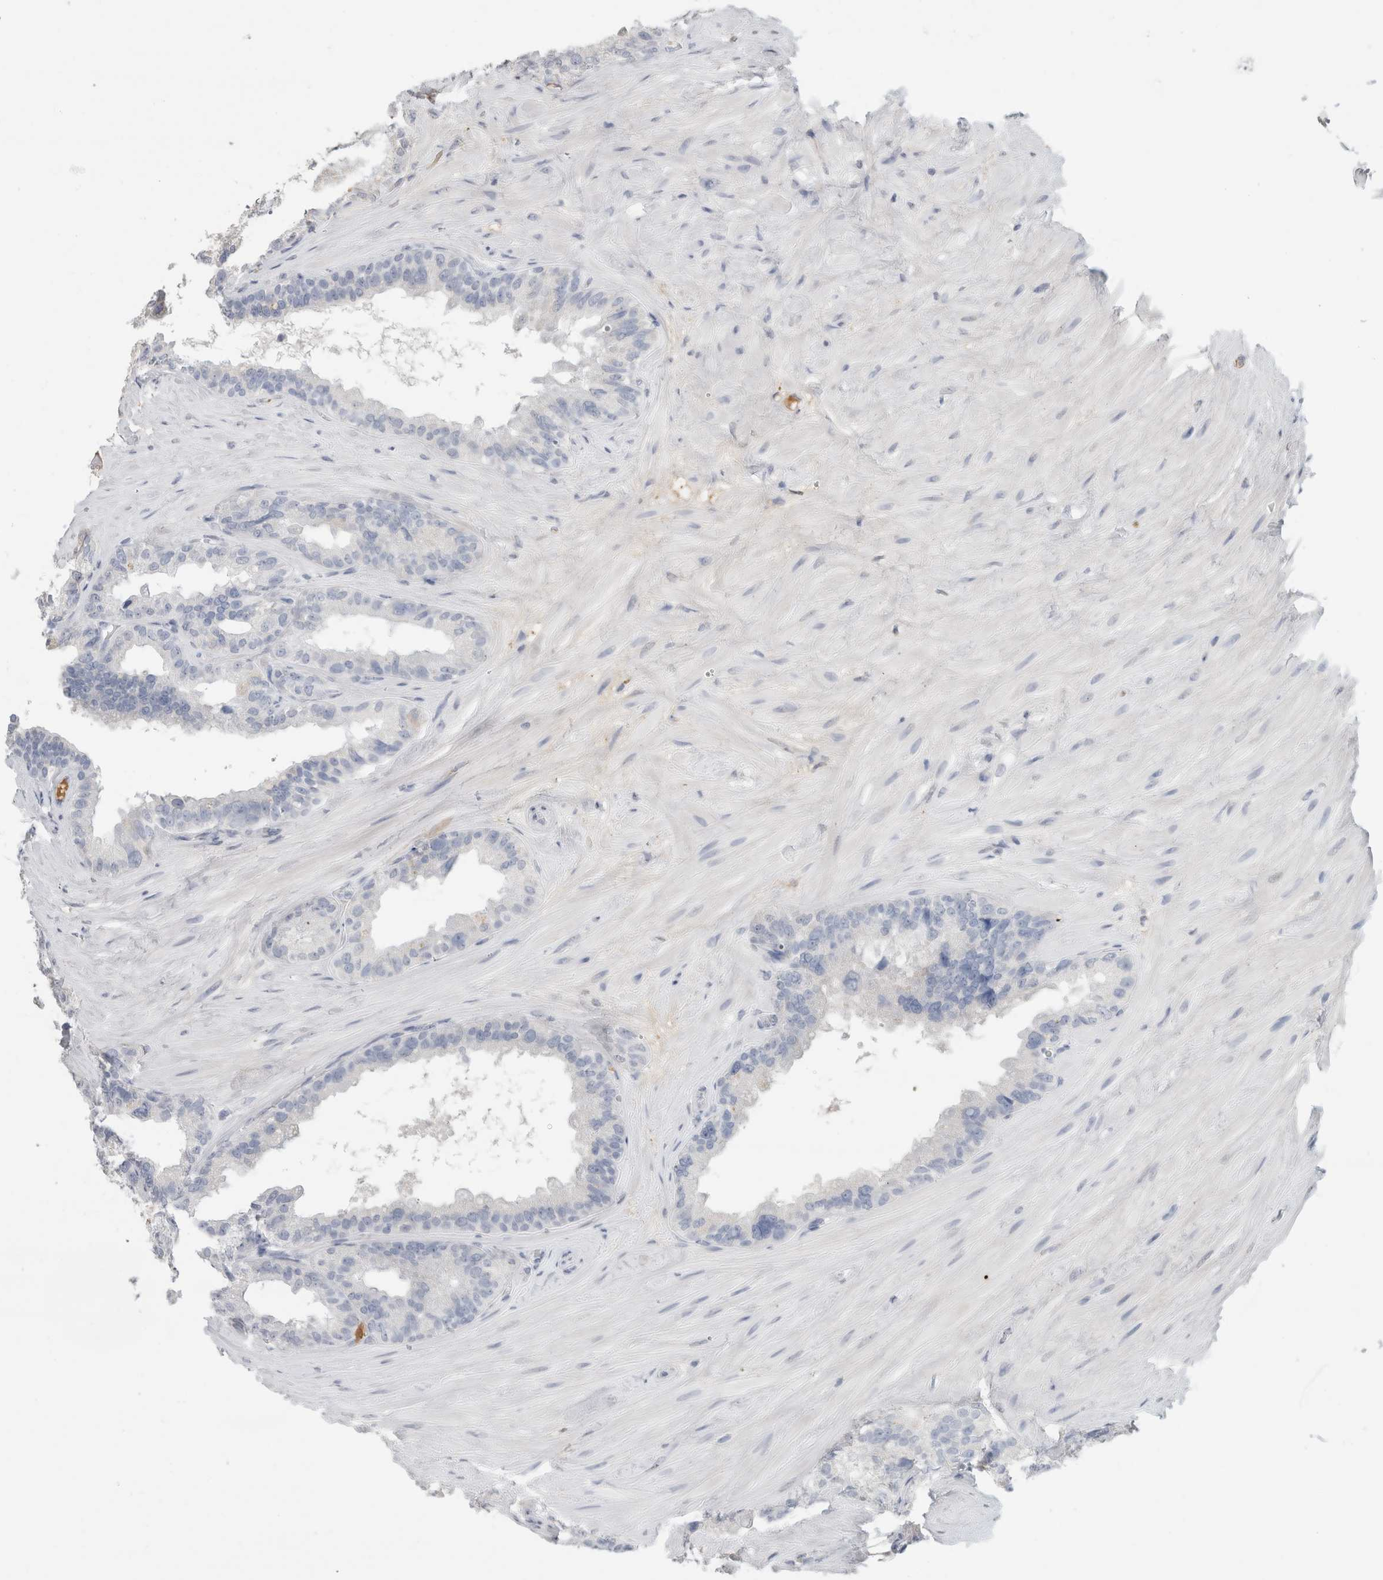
{"staining": {"intensity": "negative", "quantity": "none", "location": "none"}, "tissue": "seminal vesicle", "cell_type": "Glandular cells", "image_type": "normal", "snomed": [{"axis": "morphology", "description": "Normal tissue, NOS"}, {"axis": "topography", "description": "Seminal veicle"}], "caption": "A histopathology image of human seminal vesicle is negative for staining in glandular cells. (DAB (3,3'-diaminobenzidine) immunohistochemistry, high magnification).", "gene": "SCGB1A1", "patient": {"sex": "male", "age": 80}}